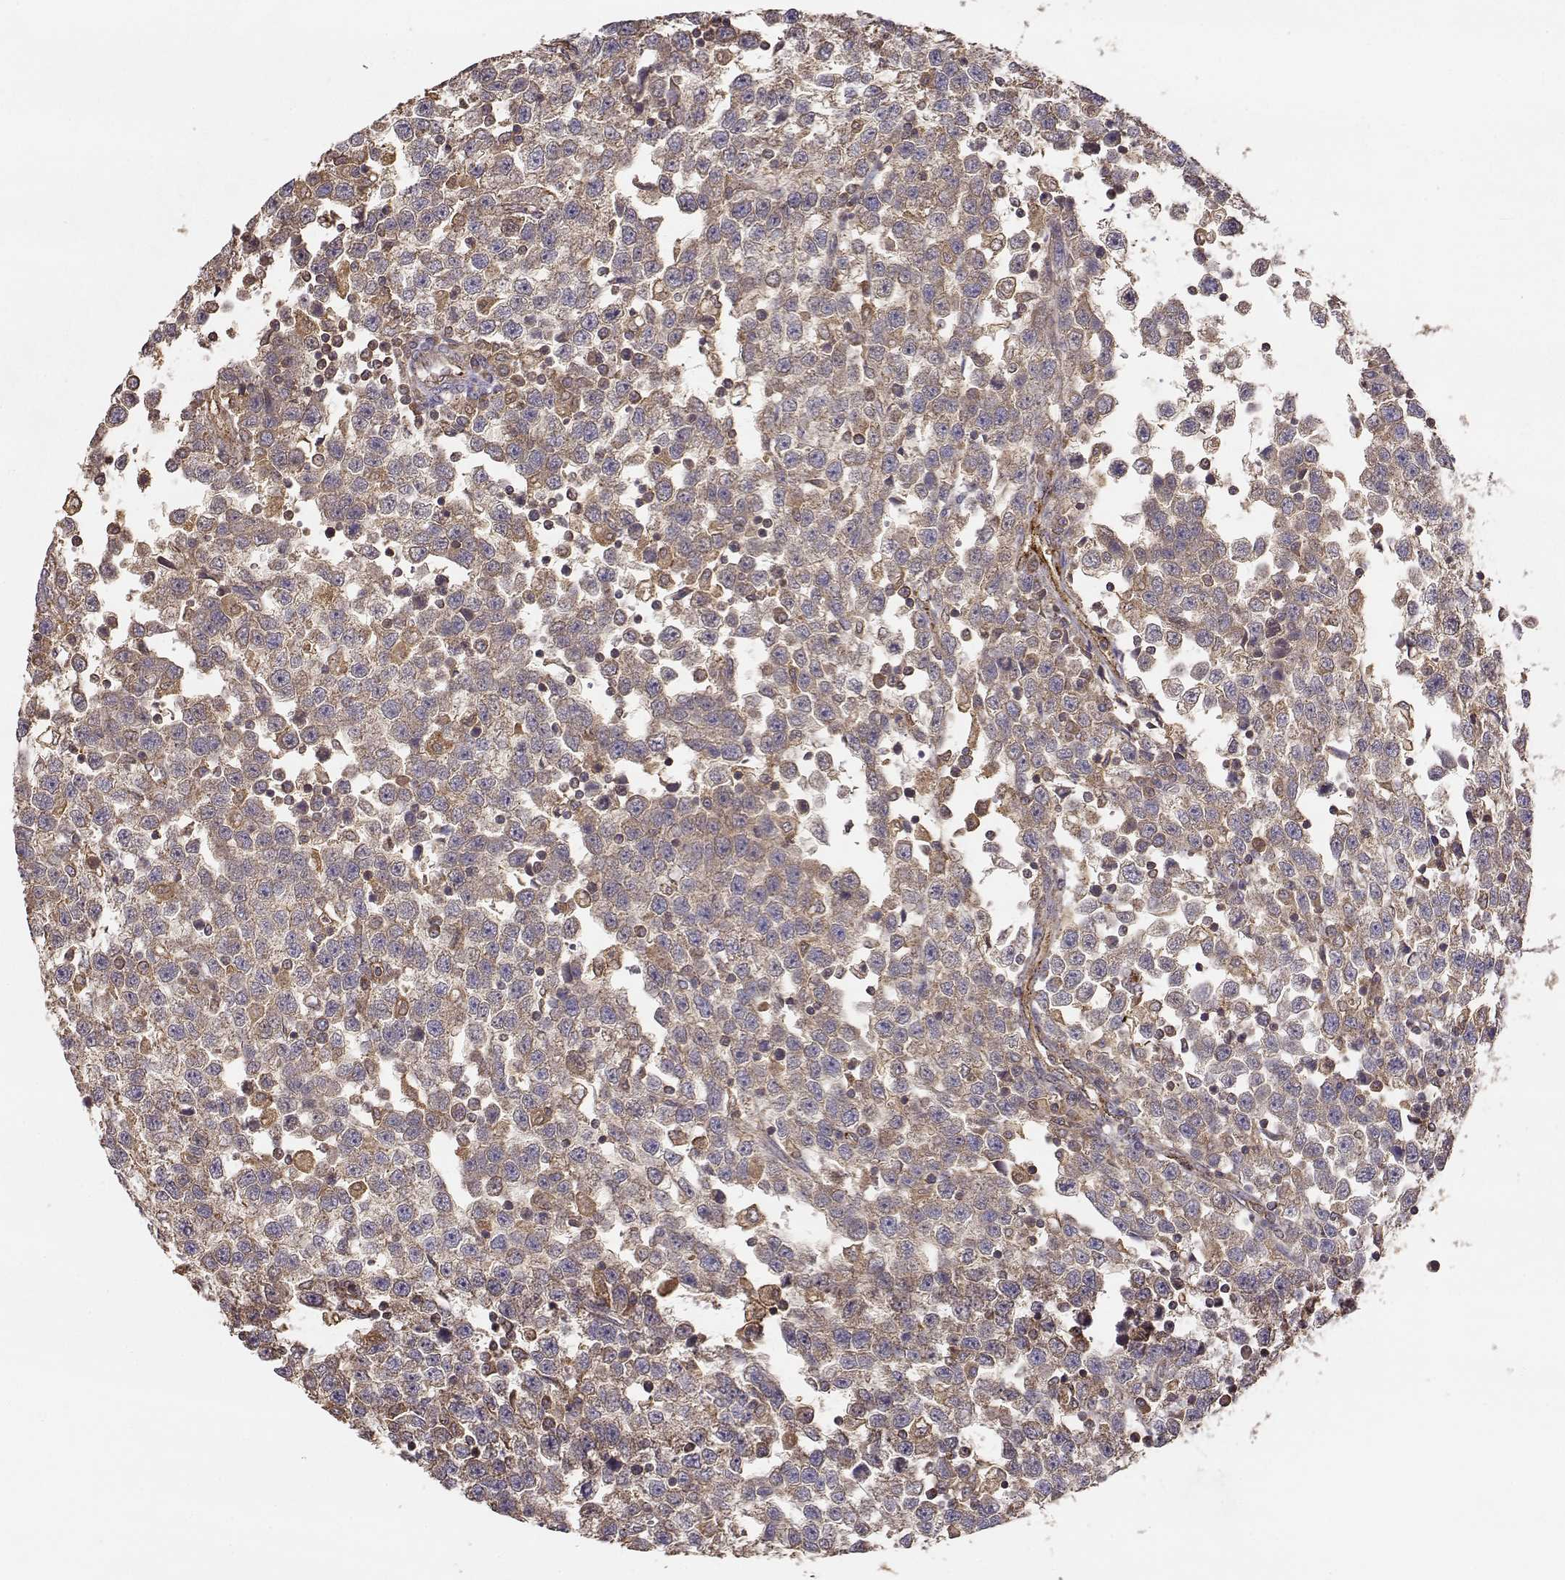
{"staining": {"intensity": "weak", "quantity": ">75%", "location": "cytoplasmic/membranous"}, "tissue": "testis cancer", "cell_type": "Tumor cells", "image_type": "cancer", "snomed": [{"axis": "morphology", "description": "Seminoma, NOS"}, {"axis": "topography", "description": "Testis"}], "caption": "DAB immunohistochemical staining of human testis seminoma demonstrates weak cytoplasmic/membranous protein positivity in about >75% of tumor cells.", "gene": "TARS3", "patient": {"sex": "male", "age": 34}}